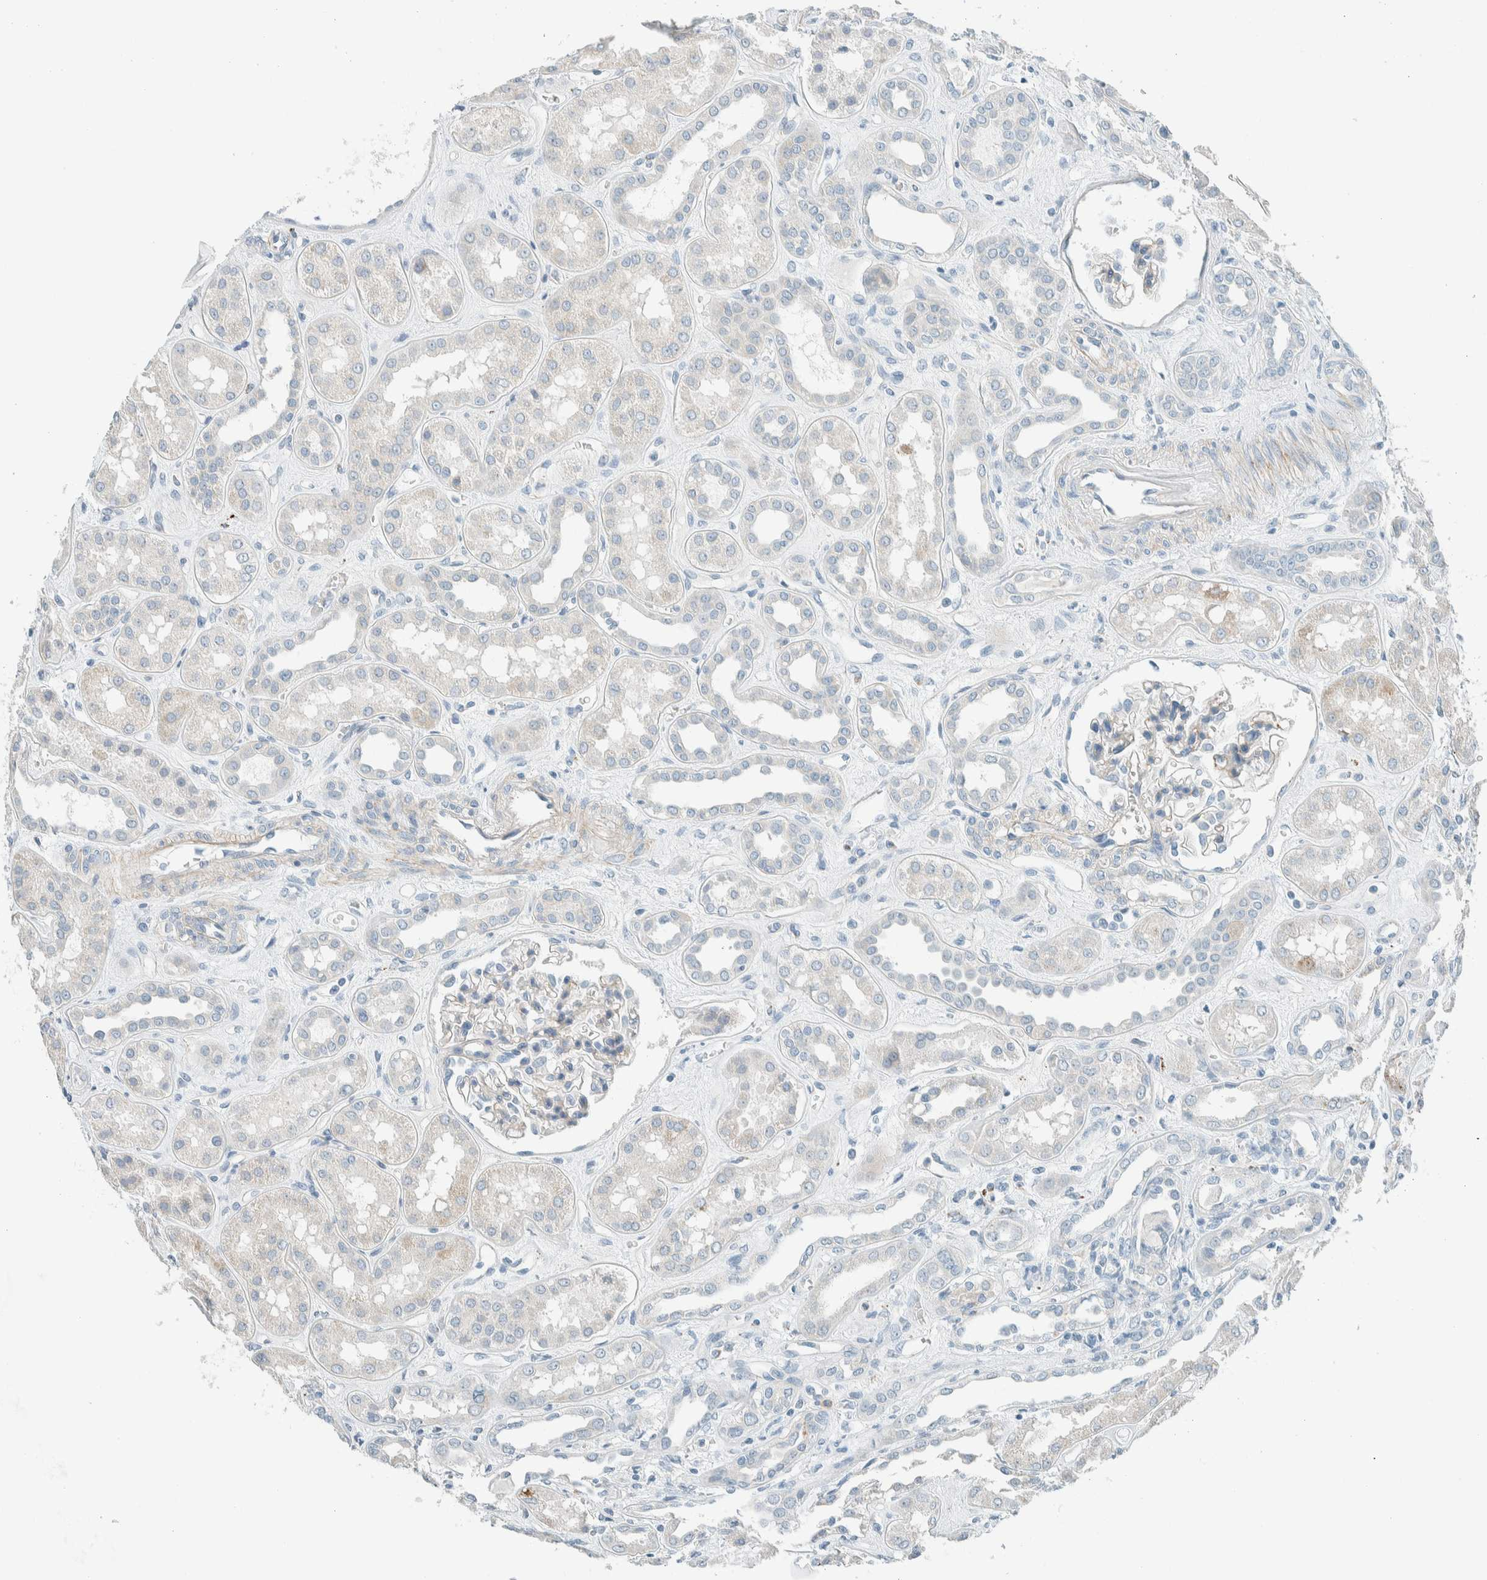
{"staining": {"intensity": "negative", "quantity": "none", "location": "none"}, "tissue": "kidney", "cell_type": "Cells in glomeruli", "image_type": "normal", "snomed": [{"axis": "morphology", "description": "Normal tissue, NOS"}, {"axis": "topography", "description": "Kidney"}], "caption": "This is an immunohistochemistry histopathology image of normal human kidney. There is no positivity in cells in glomeruli.", "gene": "SLFN12", "patient": {"sex": "male", "age": 59}}